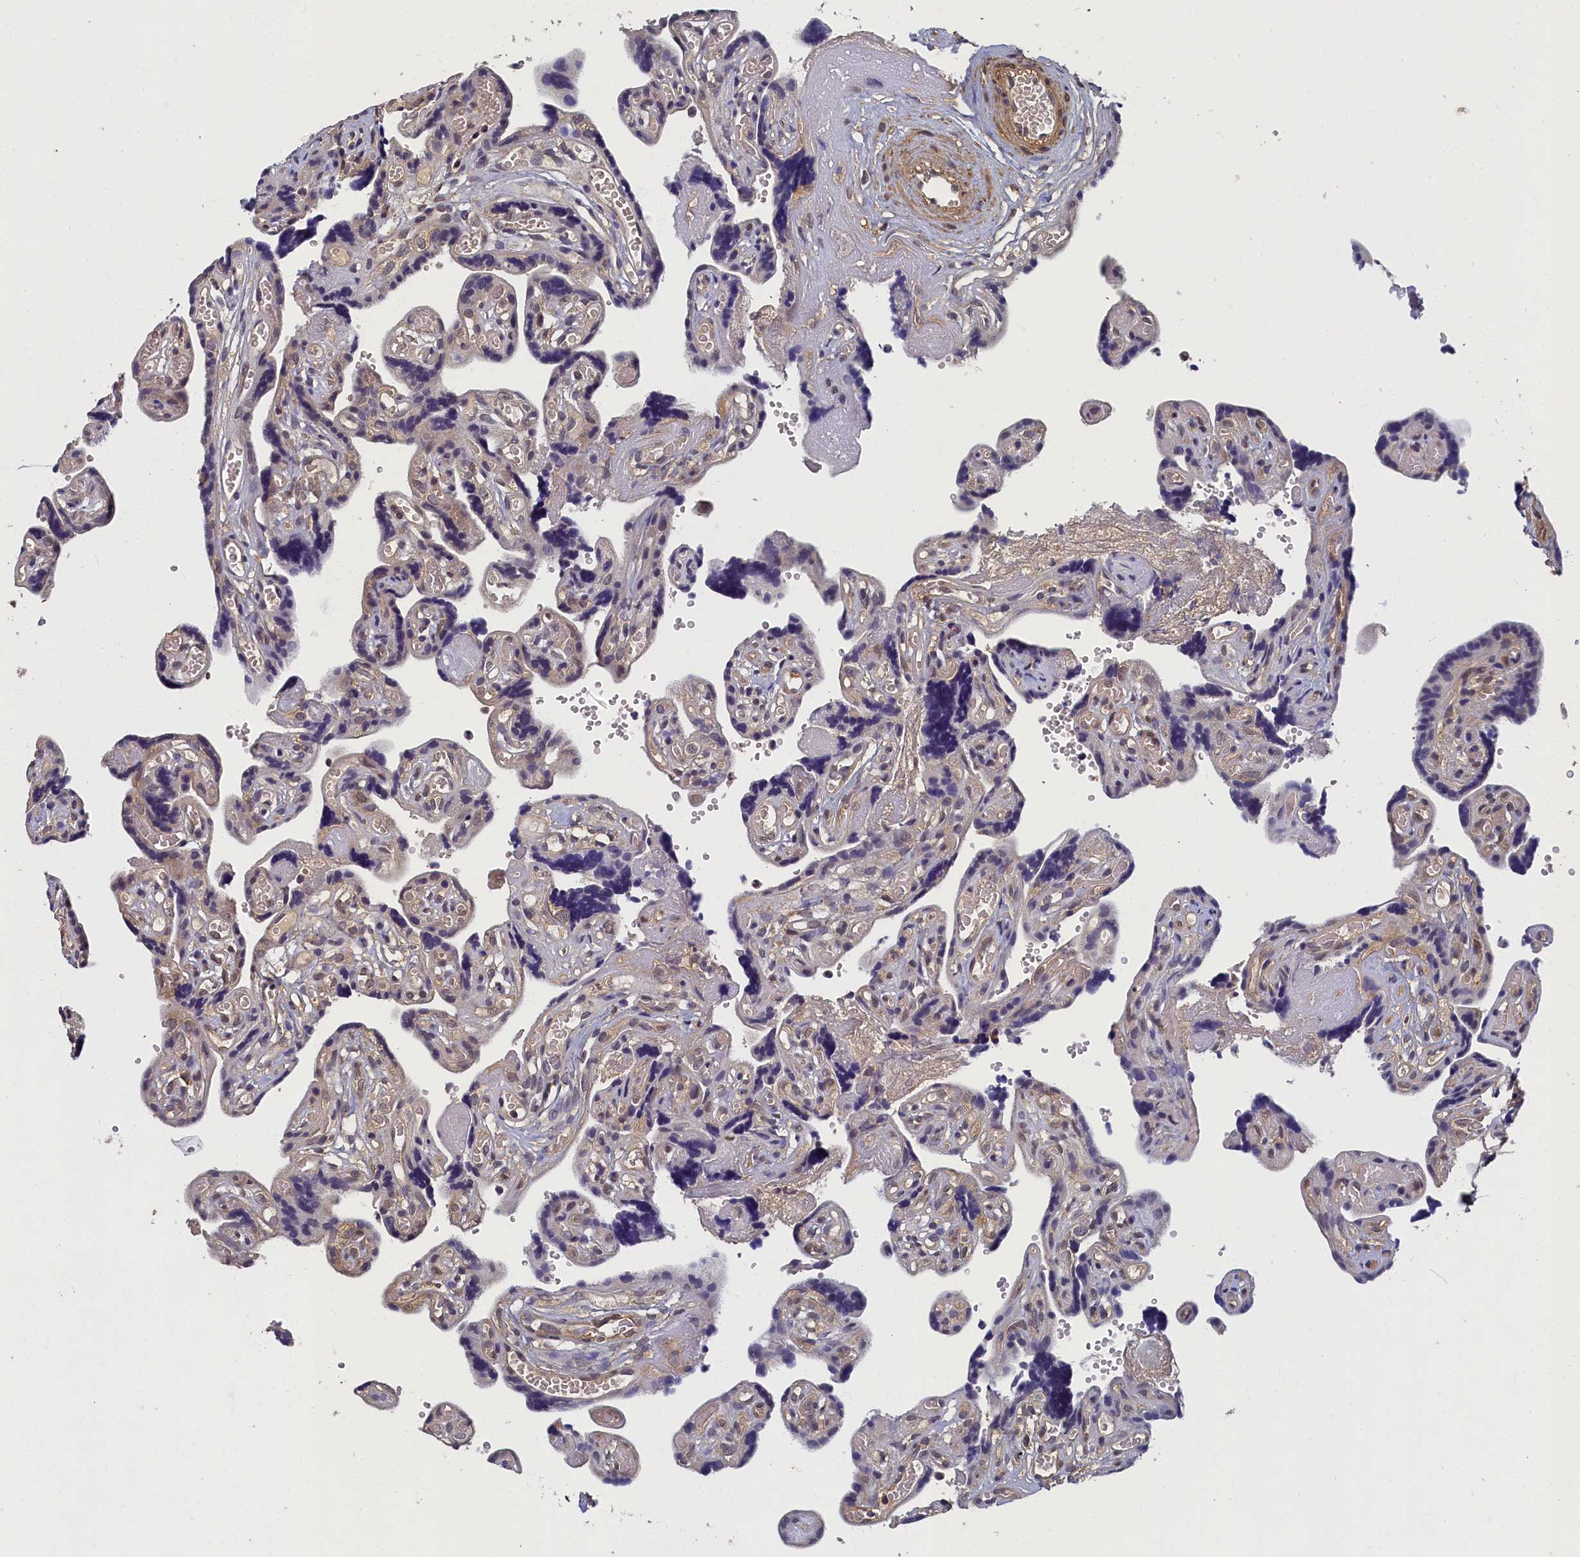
{"staining": {"intensity": "moderate", "quantity": "<25%", "location": "cytoplasmic/membranous"}, "tissue": "placenta", "cell_type": "Trophoblastic cells", "image_type": "normal", "snomed": [{"axis": "morphology", "description": "Normal tissue, NOS"}, {"axis": "topography", "description": "Placenta"}], "caption": "Immunohistochemical staining of benign placenta displays moderate cytoplasmic/membranous protein positivity in about <25% of trophoblastic cells. Immunohistochemistry (ihc) stains the protein of interest in brown and the nuclei are stained blue.", "gene": "TBCB", "patient": {"sex": "female", "age": 30}}